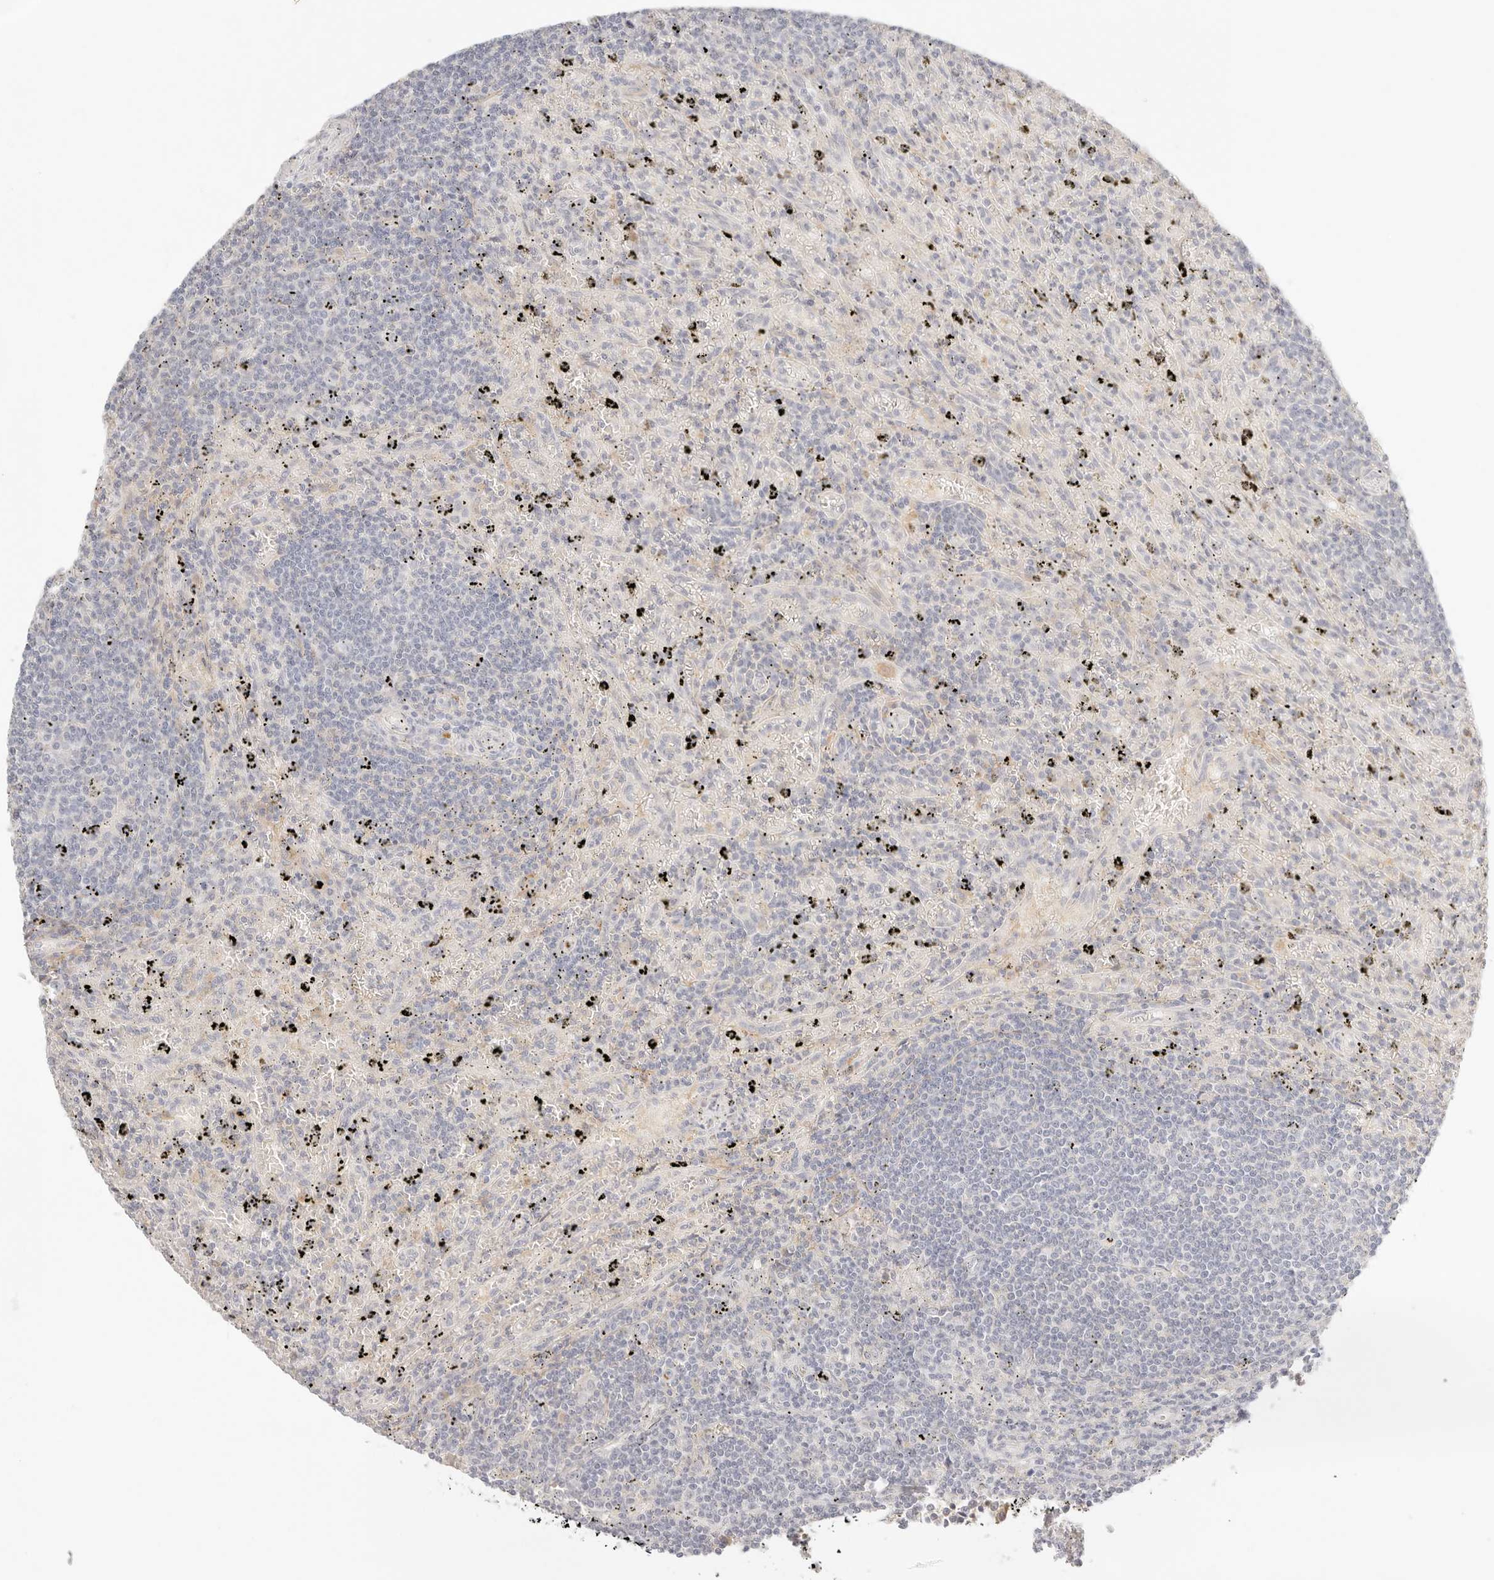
{"staining": {"intensity": "negative", "quantity": "none", "location": "none"}, "tissue": "lymphoma", "cell_type": "Tumor cells", "image_type": "cancer", "snomed": [{"axis": "morphology", "description": "Malignant lymphoma, non-Hodgkin's type, Low grade"}, {"axis": "topography", "description": "Spleen"}], "caption": "This is an immunohistochemistry (IHC) micrograph of lymphoma. There is no positivity in tumor cells.", "gene": "CEP120", "patient": {"sex": "male", "age": 76}}